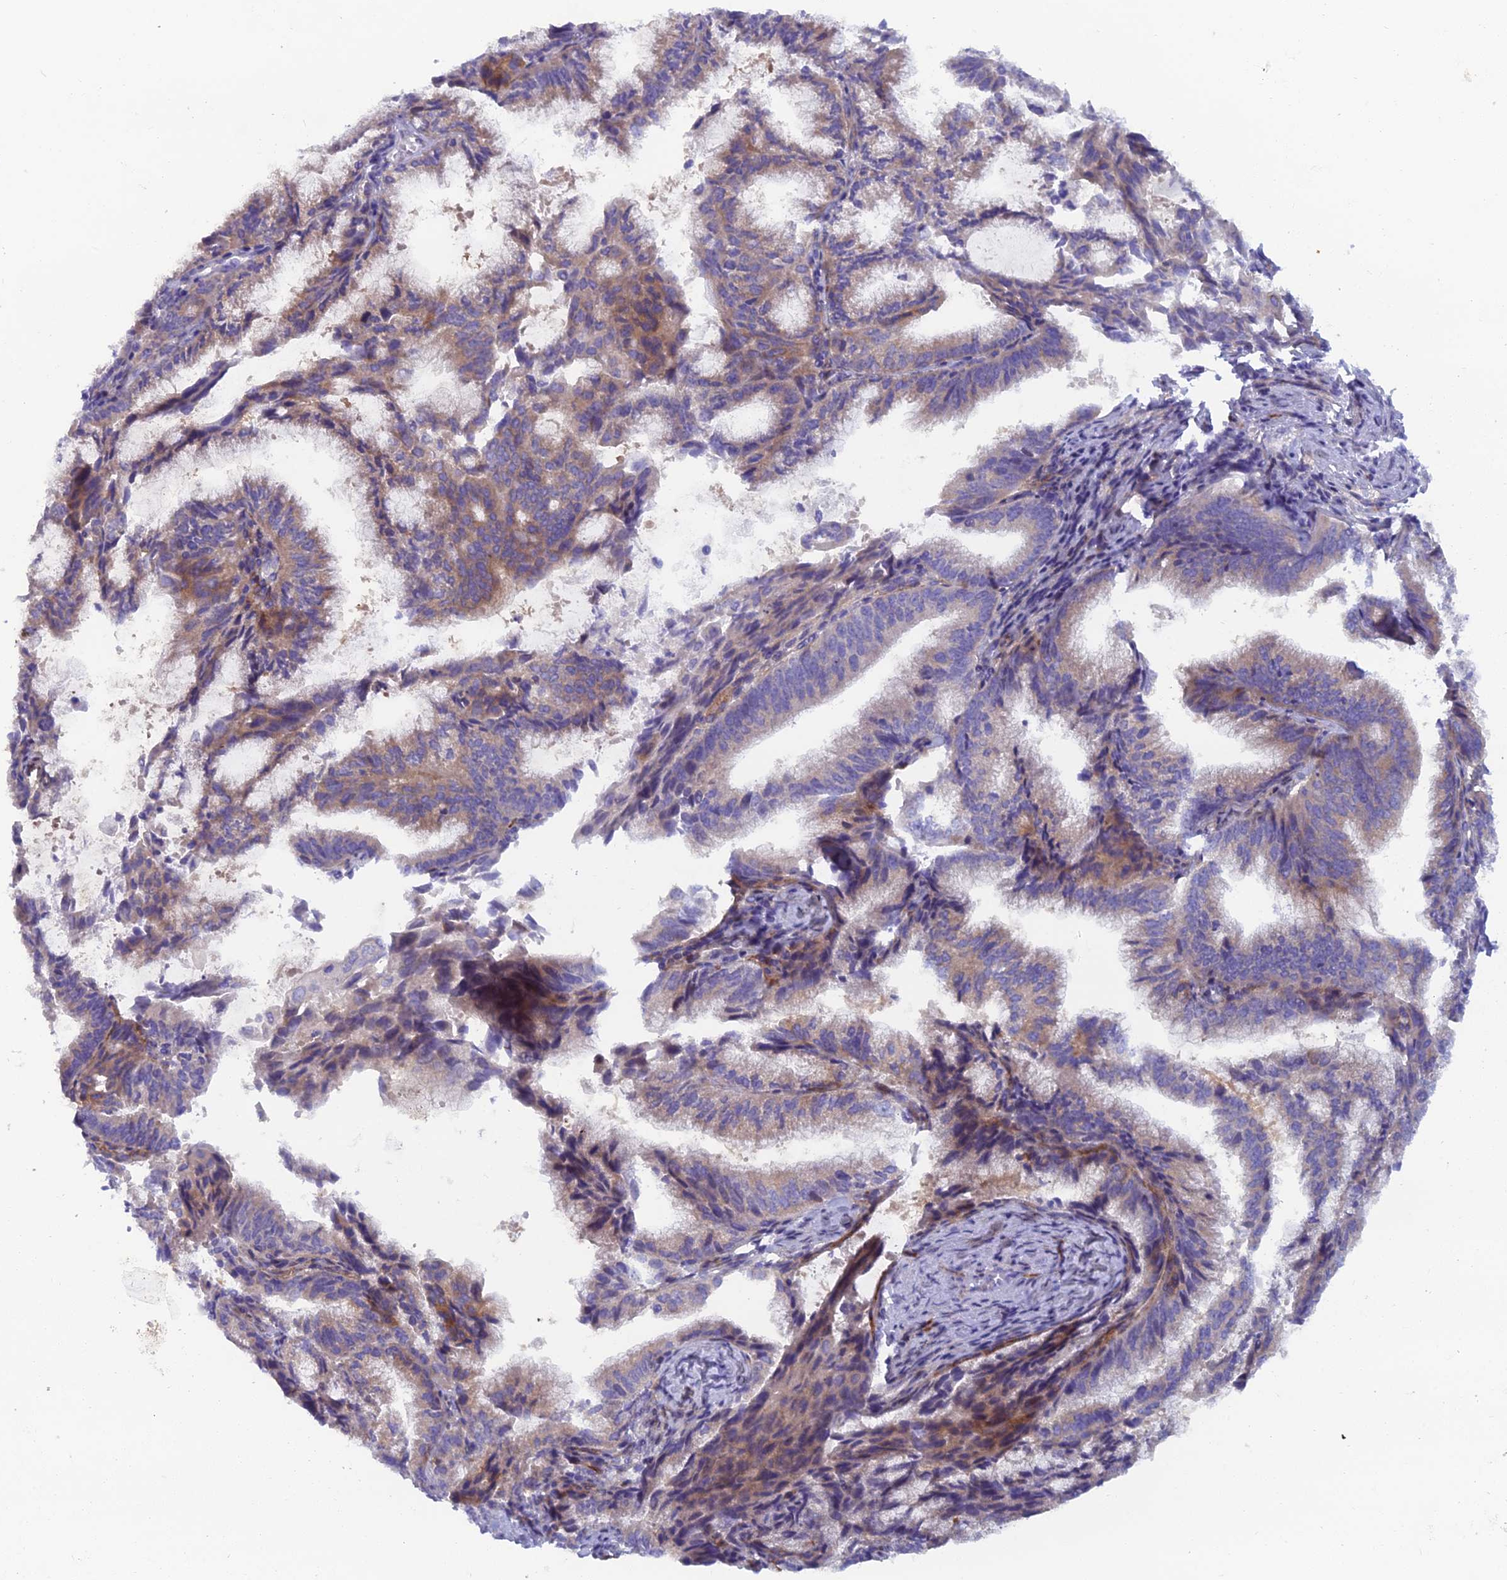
{"staining": {"intensity": "moderate", "quantity": "25%-75%", "location": "cytoplasmic/membranous"}, "tissue": "endometrial cancer", "cell_type": "Tumor cells", "image_type": "cancer", "snomed": [{"axis": "morphology", "description": "Adenocarcinoma, NOS"}, {"axis": "topography", "description": "Endometrium"}], "caption": "This is a photomicrograph of immunohistochemistry (IHC) staining of endometrial cancer, which shows moderate staining in the cytoplasmic/membranous of tumor cells.", "gene": "B9D2", "patient": {"sex": "female", "age": 49}}